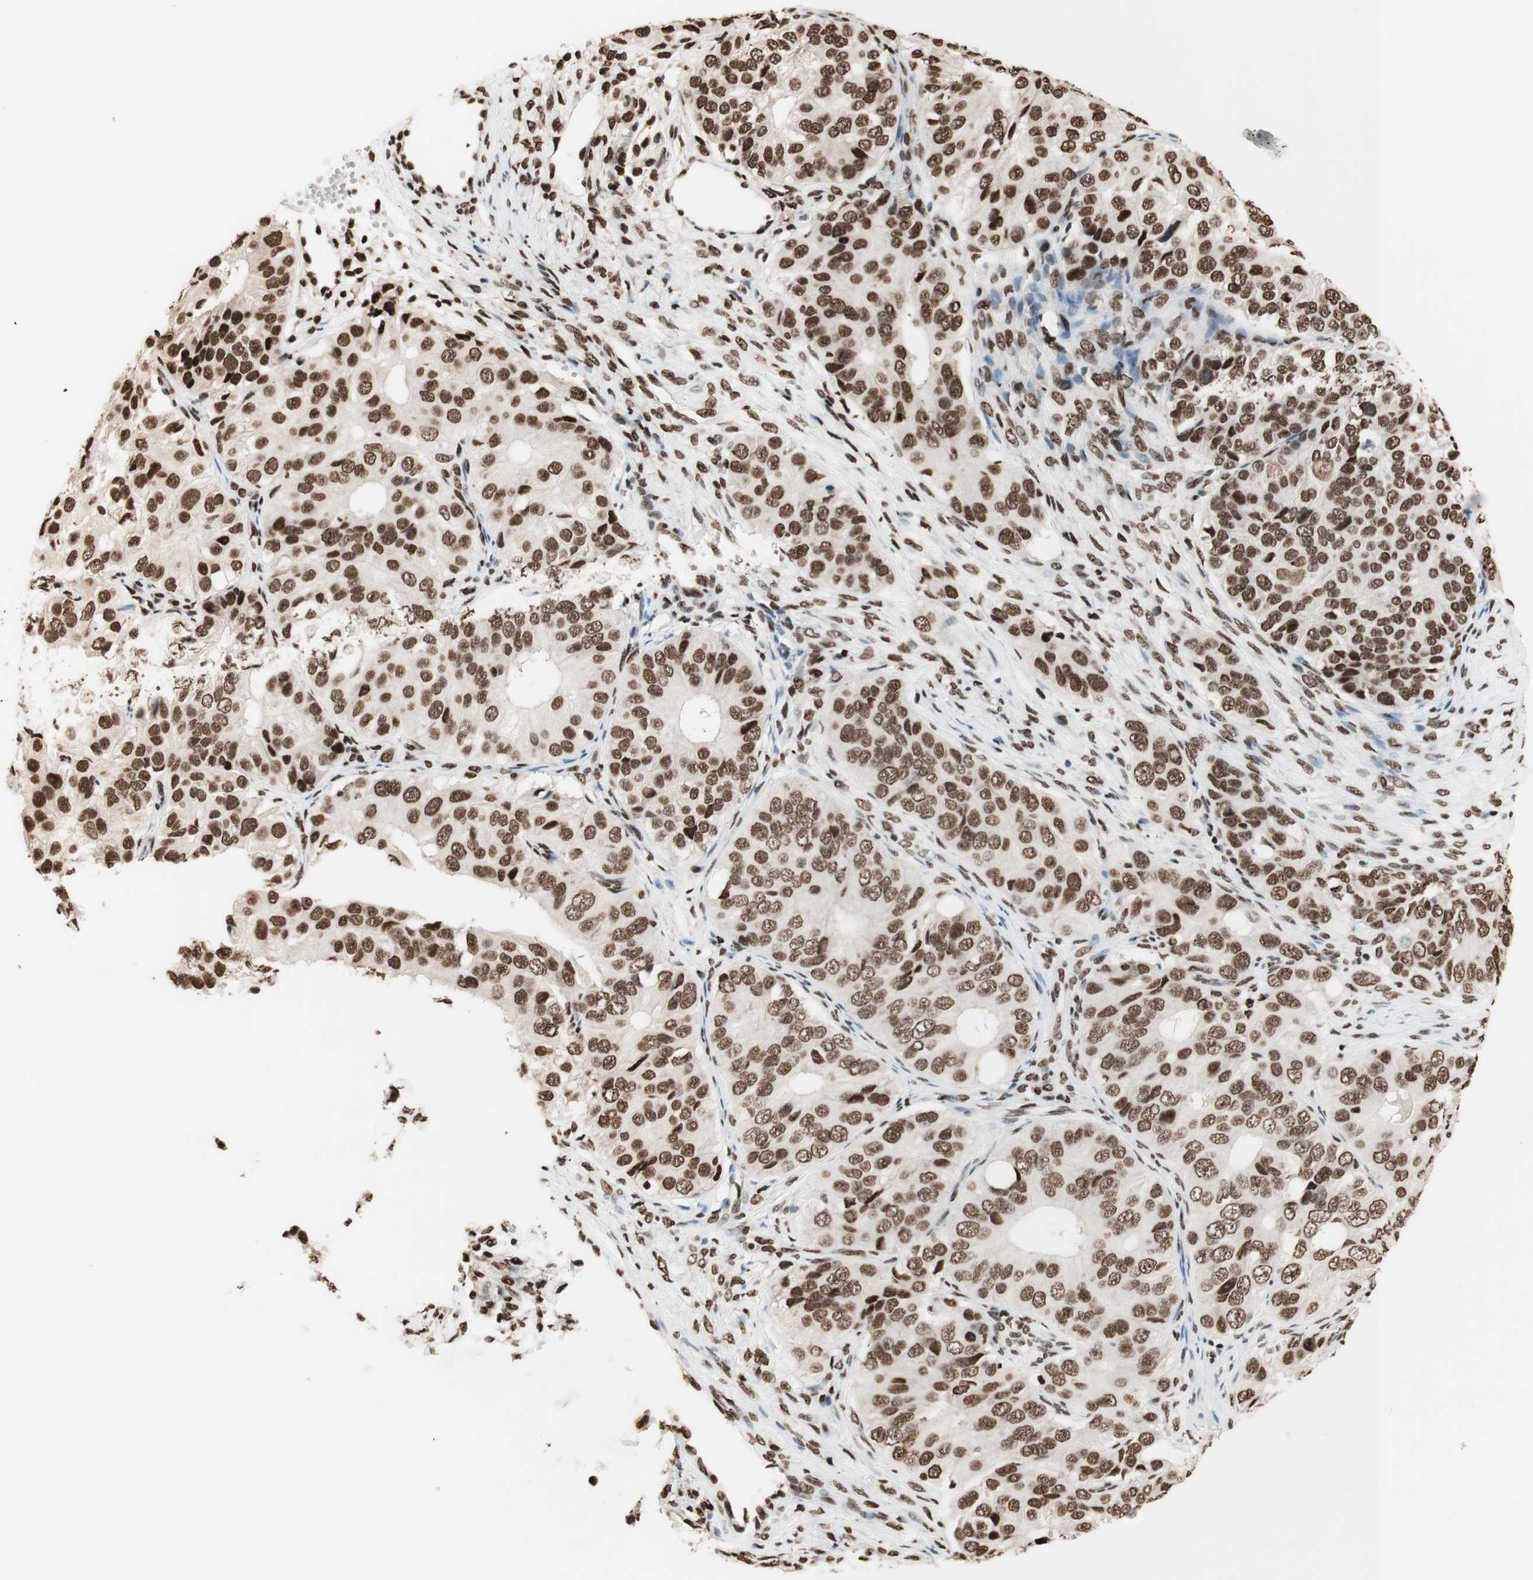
{"staining": {"intensity": "strong", "quantity": ">75%", "location": "cytoplasmic/membranous,nuclear"}, "tissue": "ovarian cancer", "cell_type": "Tumor cells", "image_type": "cancer", "snomed": [{"axis": "morphology", "description": "Carcinoma, endometroid"}, {"axis": "topography", "description": "Ovary"}], "caption": "Immunohistochemical staining of human ovarian cancer (endometroid carcinoma) displays high levels of strong cytoplasmic/membranous and nuclear positivity in about >75% of tumor cells.", "gene": "HNRNPA2B1", "patient": {"sex": "female", "age": 51}}